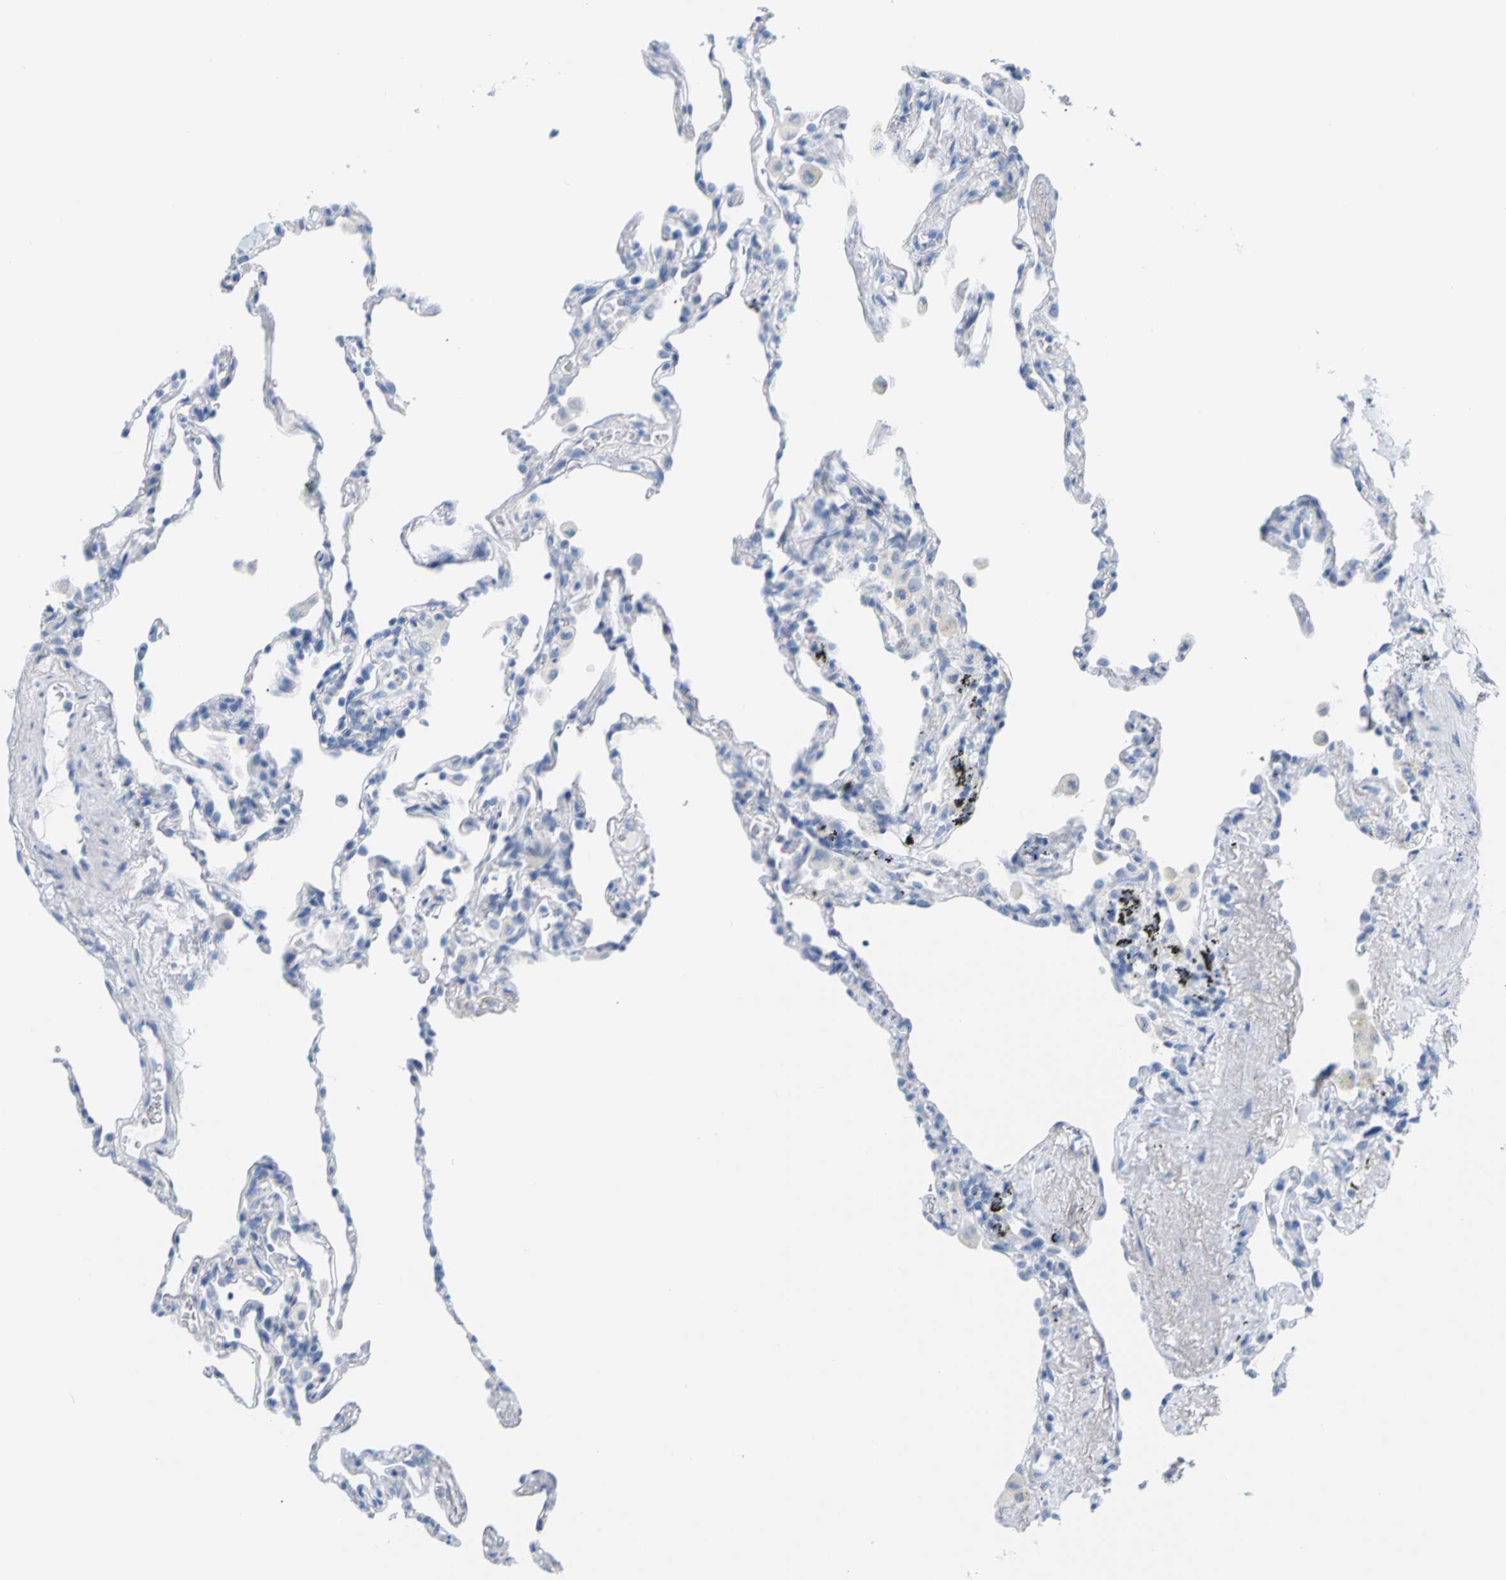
{"staining": {"intensity": "negative", "quantity": "none", "location": "none"}, "tissue": "lung", "cell_type": "Alveolar cells", "image_type": "normal", "snomed": [{"axis": "morphology", "description": "Normal tissue, NOS"}, {"axis": "topography", "description": "Lung"}], "caption": "This is an immunohistochemistry (IHC) micrograph of unremarkable human lung. There is no staining in alveolar cells.", "gene": "OPN1SW", "patient": {"sex": "male", "age": 59}}